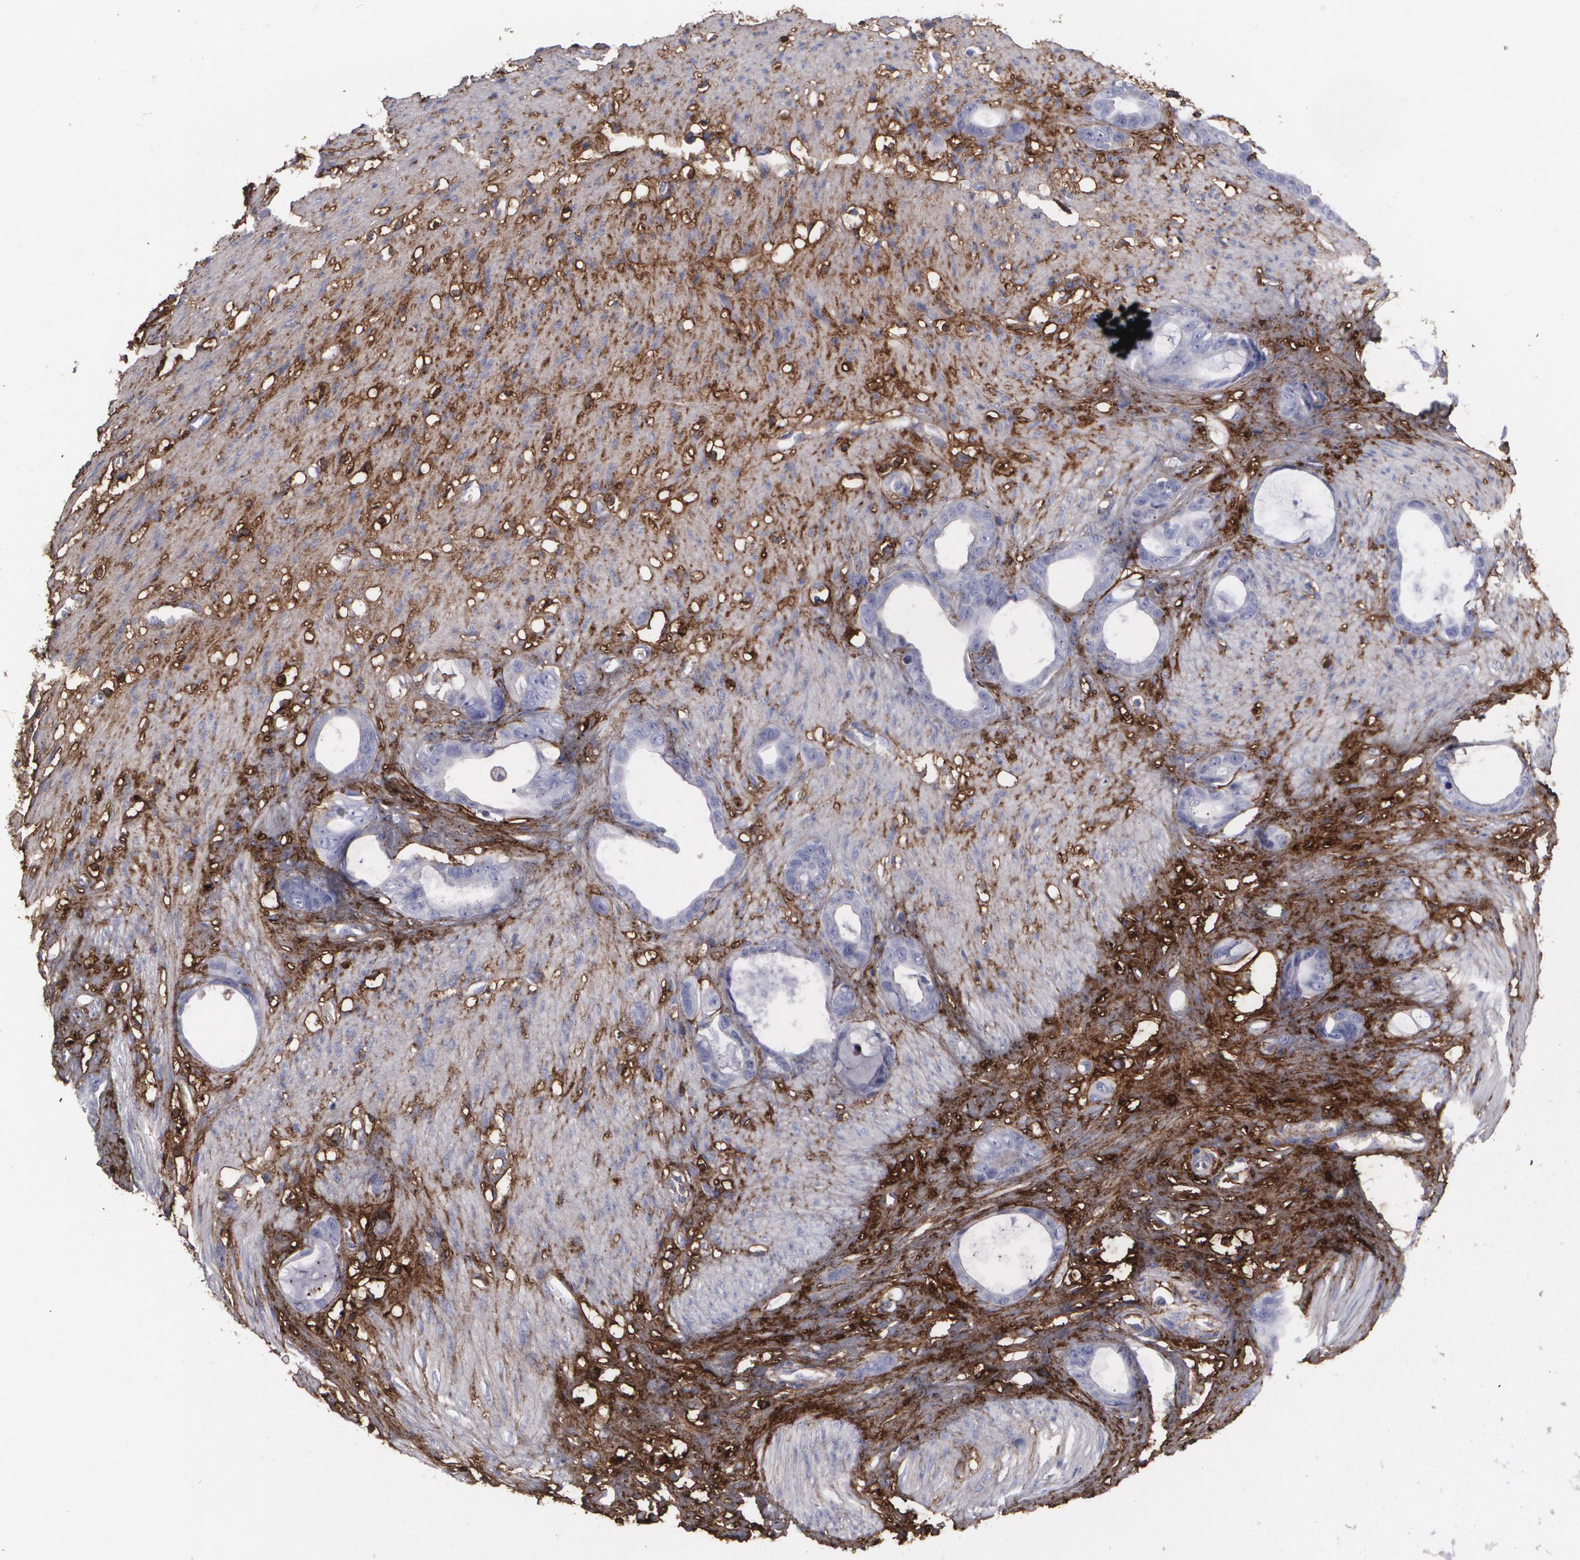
{"staining": {"intensity": "negative", "quantity": "none", "location": "none"}, "tissue": "stomach cancer", "cell_type": "Tumor cells", "image_type": "cancer", "snomed": [{"axis": "morphology", "description": "Adenocarcinoma, NOS"}, {"axis": "topography", "description": "Stomach"}], "caption": "The IHC photomicrograph has no significant positivity in tumor cells of stomach cancer tissue. The staining is performed using DAB (3,3'-diaminobenzidine) brown chromogen with nuclei counter-stained in using hematoxylin.", "gene": "FBLN1", "patient": {"sex": "female", "age": 75}}